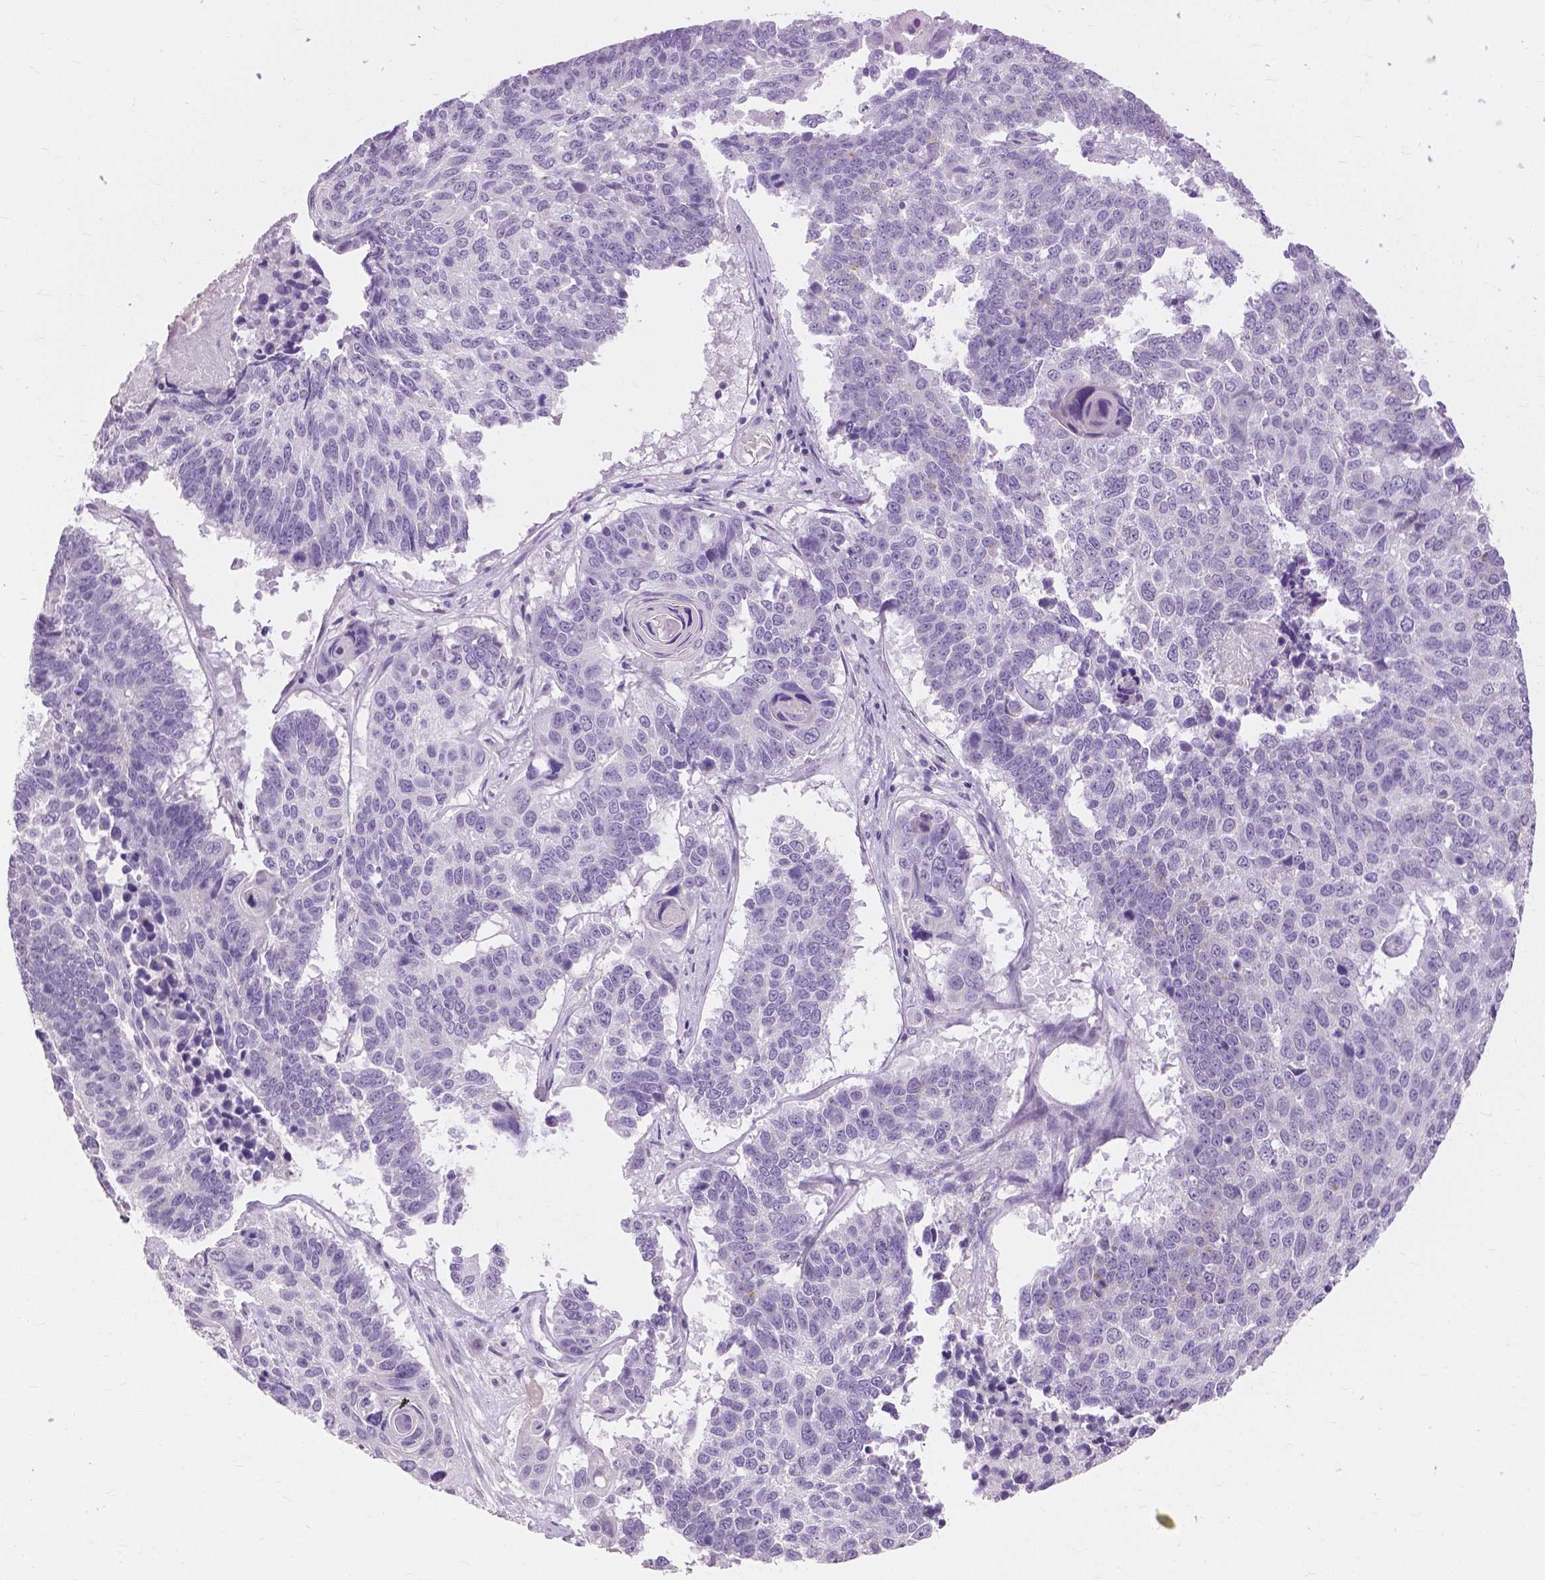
{"staining": {"intensity": "negative", "quantity": "none", "location": "none"}, "tissue": "lung cancer", "cell_type": "Tumor cells", "image_type": "cancer", "snomed": [{"axis": "morphology", "description": "Squamous cell carcinoma, NOS"}, {"axis": "topography", "description": "Lung"}], "caption": "Protein analysis of lung cancer (squamous cell carcinoma) demonstrates no significant positivity in tumor cells.", "gene": "CXCR2", "patient": {"sex": "male", "age": 73}}